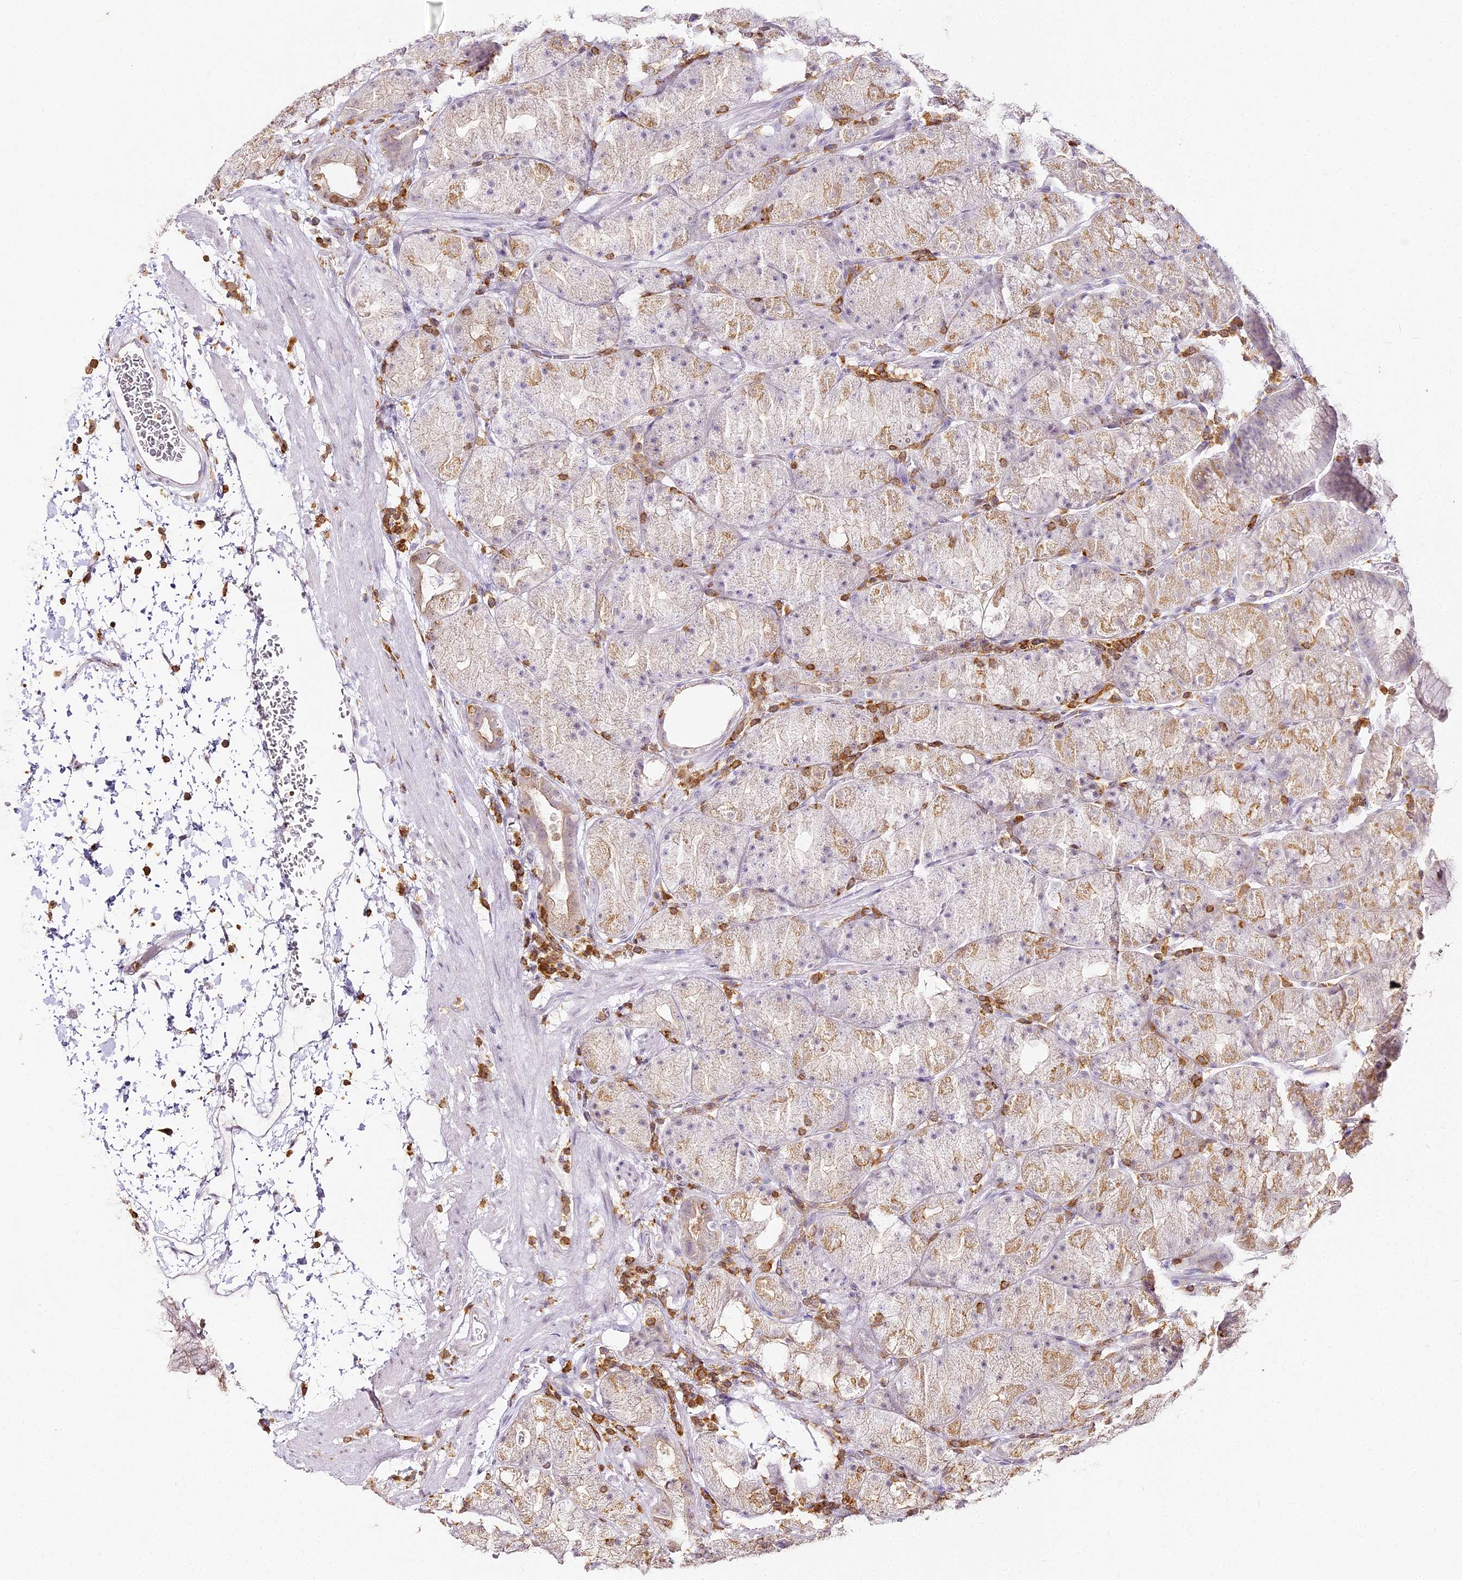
{"staining": {"intensity": "moderate", "quantity": "<25%", "location": "cytoplasmic/membranous"}, "tissue": "stomach", "cell_type": "Glandular cells", "image_type": "normal", "snomed": [{"axis": "morphology", "description": "Normal tissue, NOS"}, {"axis": "topography", "description": "Stomach, upper"}, {"axis": "topography", "description": "Stomach"}], "caption": "Protein expression by immunohistochemistry demonstrates moderate cytoplasmic/membranous expression in about <25% of glandular cells in unremarkable stomach.", "gene": "DOCK2", "patient": {"sex": "male", "age": 48}}